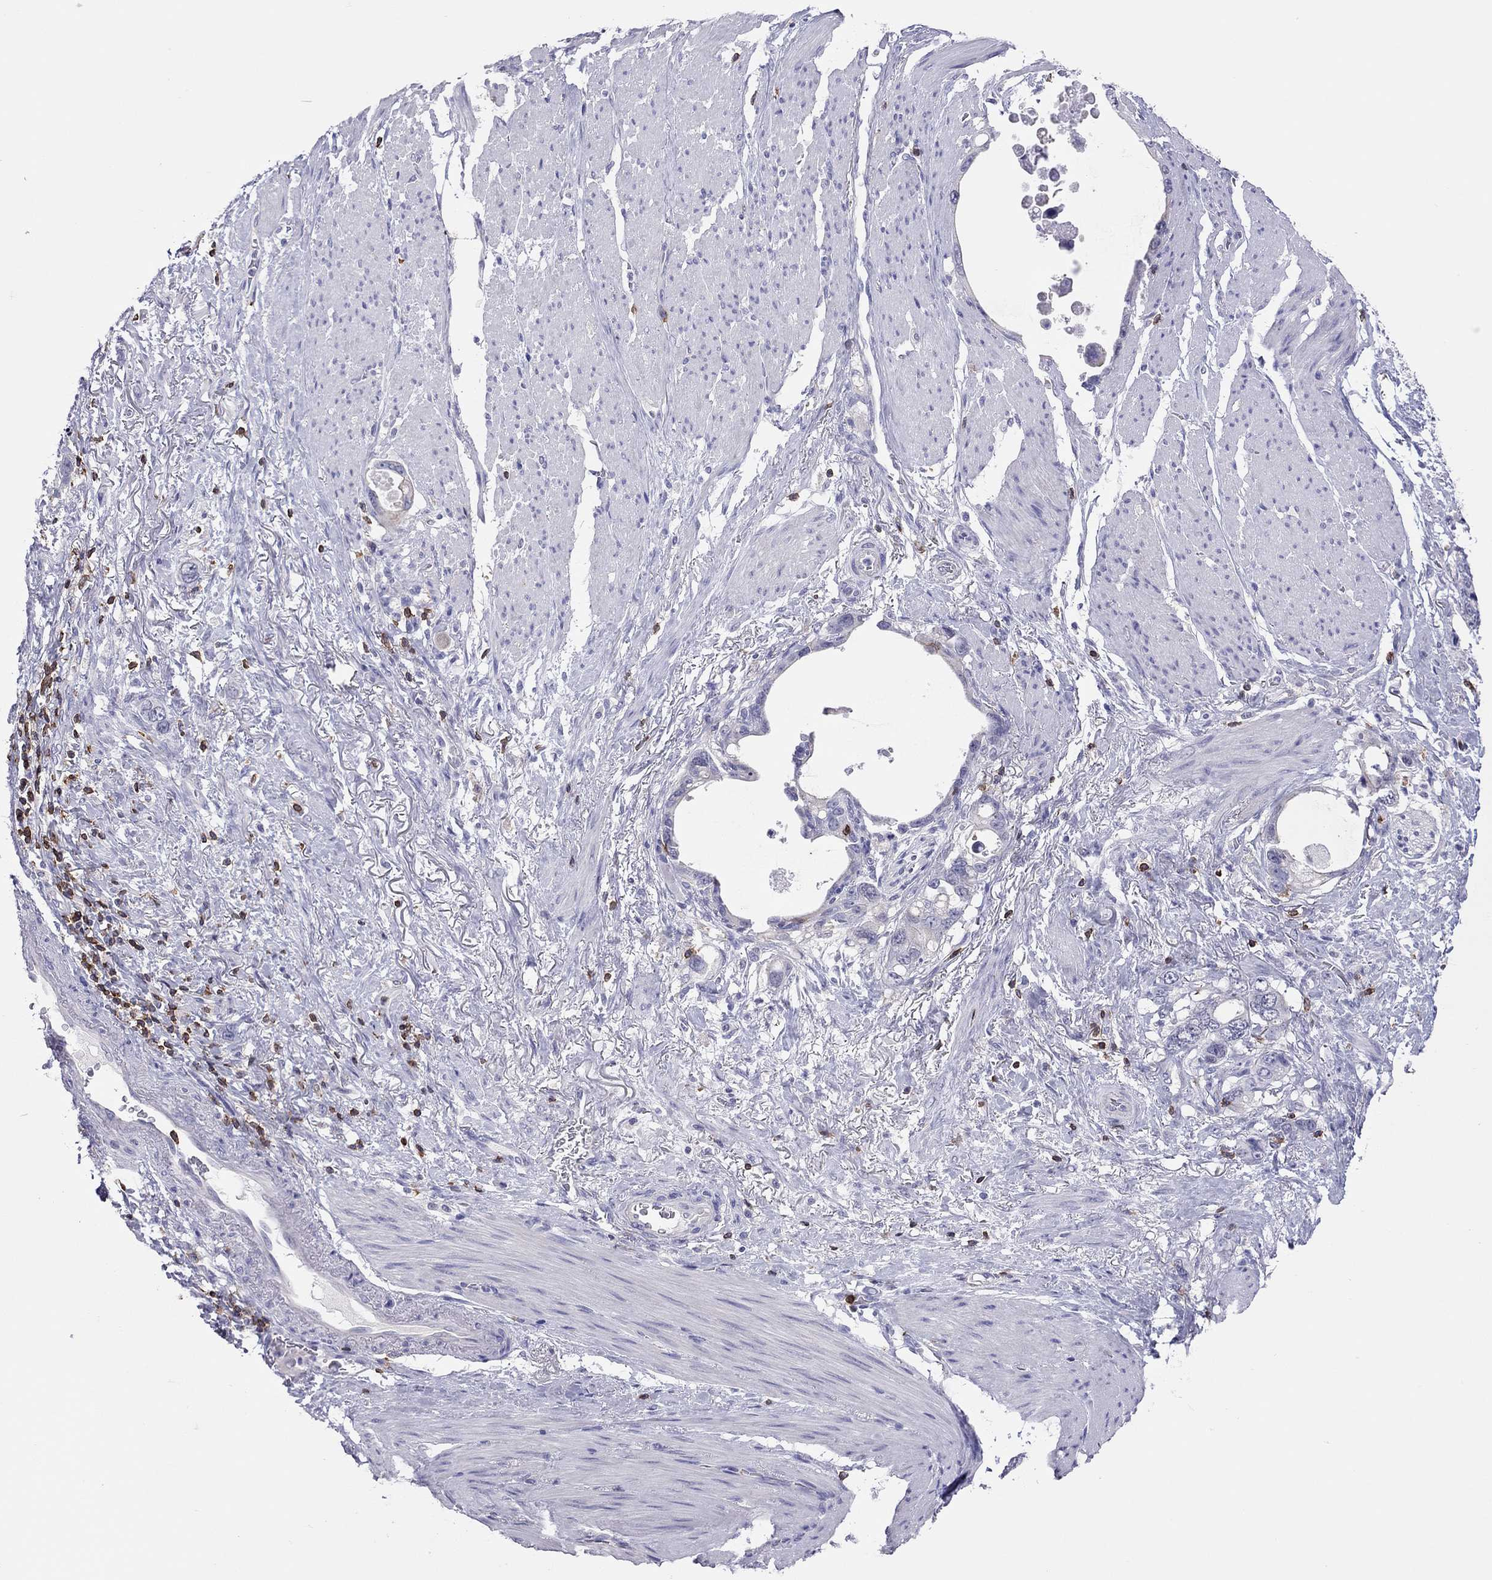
{"staining": {"intensity": "negative", "quantity": "none", "location": "none"}, "tissue": "stomach cancer", "cell_type": "Tumor cells", "image_type": "cancer", "snomed": [{"axis": "morphology", "description": "Adenocarcinoma, NOS"}, {"axis": "topography", "description": "Stomach, upper"}], "caption": "This image is of adenocarcinoma (stomach) stained with IHC to label a protein in brown with the nuclei are counter-stained blue. There is no staining in tumor cells. (Immunohistochemistry (ihc), brightfield microscopy, high magnification).", "gene": "MND1", "patient": {"sex": "male", "age": 74}}